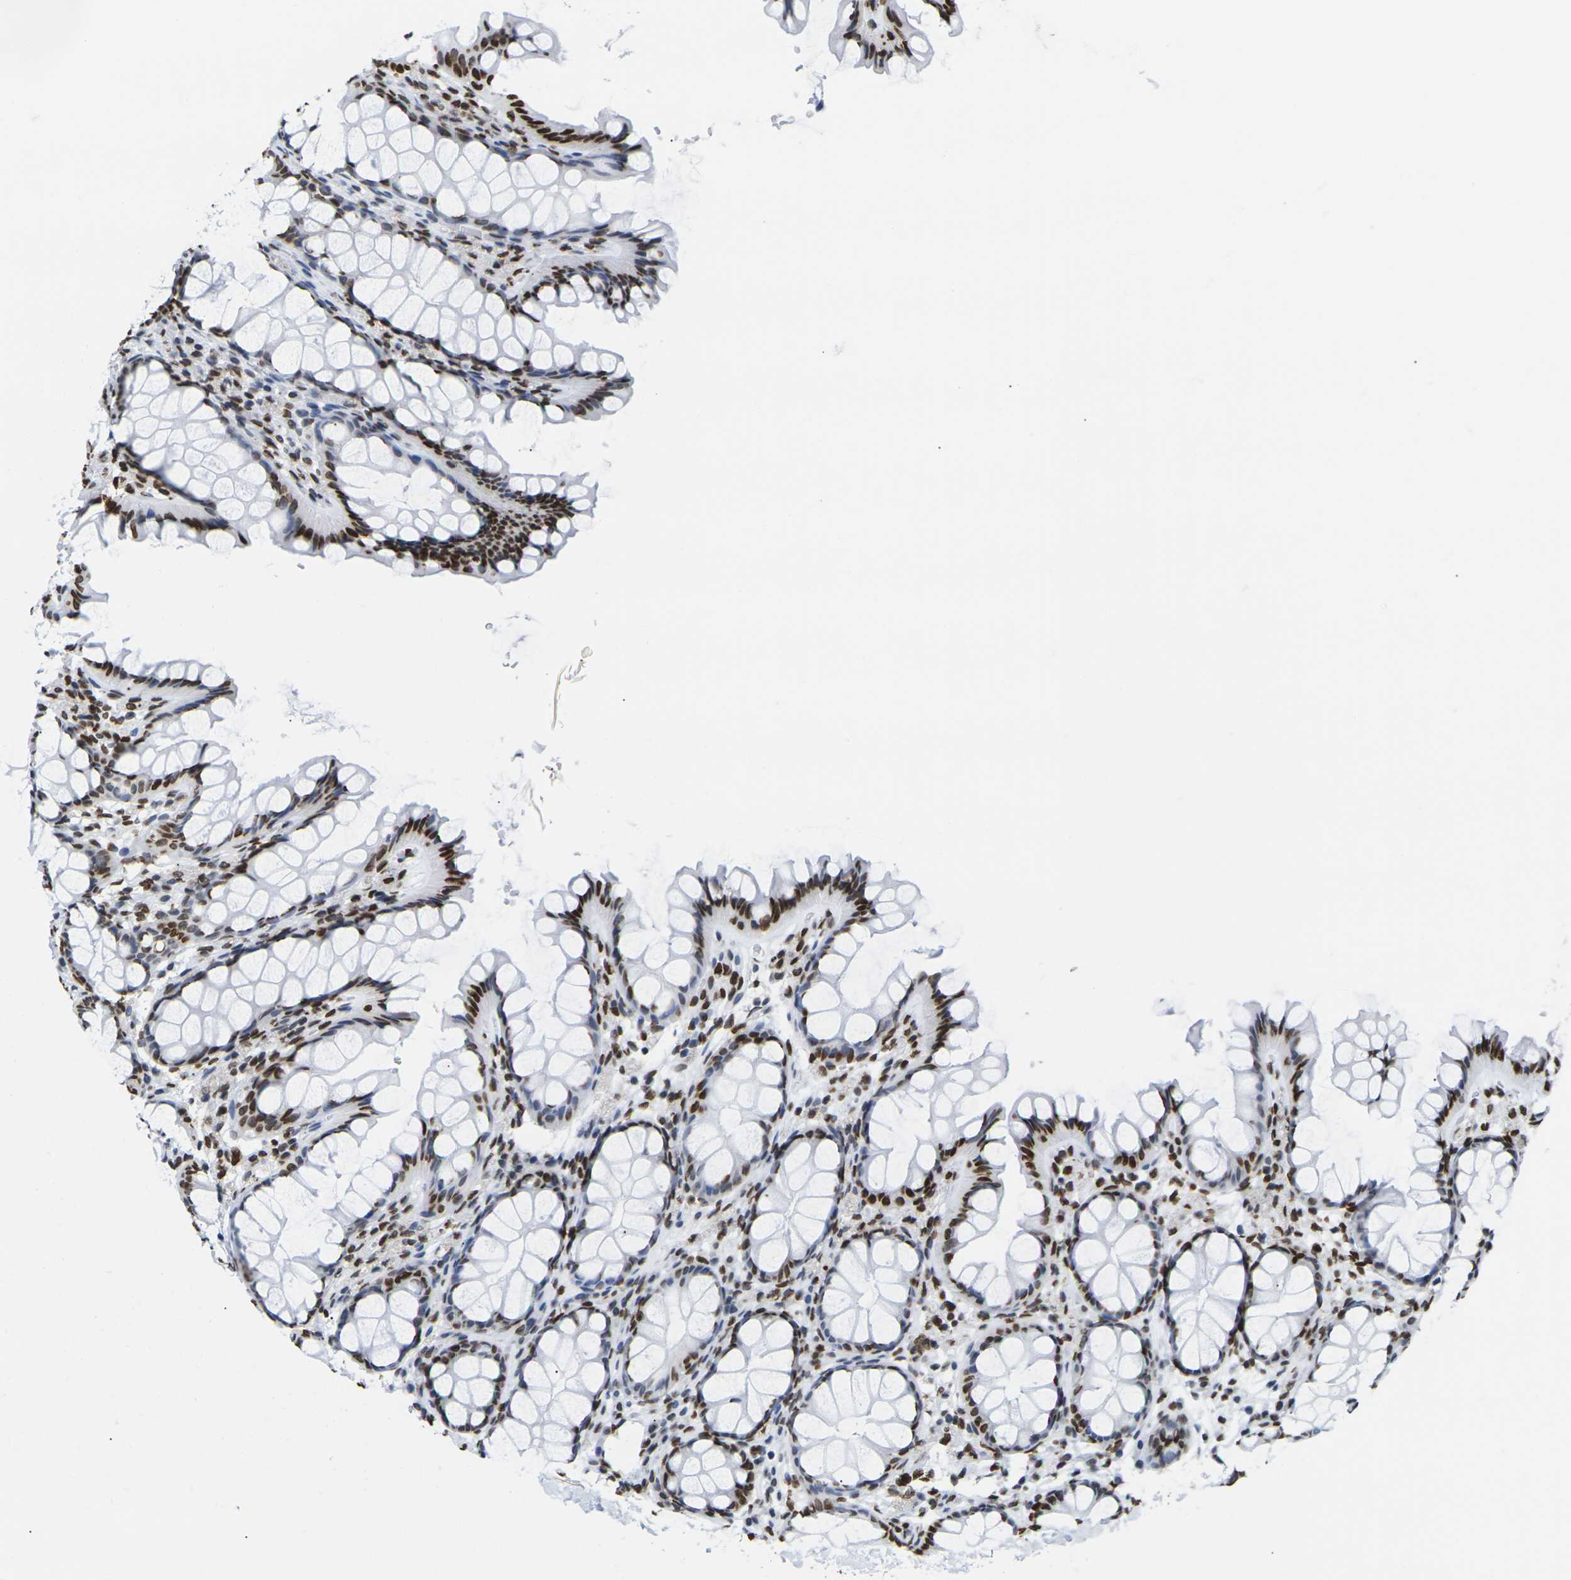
{"staining": {"intensity": "negative", "quantity": "none", "location": "none"}, "tissue": "colon", "cell_type": "Endothelial cells", "image_type": "normal", "snomed": [{"axis": "morphology", "description": "Normal tissue, NOS"}, {"axis": "topography", "description": "Colon"}], "caption": "The immunohistochemistry histopathology image has no significant staining in endothelial cells of colon.", "gene": "H2AC21", "patient": {"sex": "female", "age": 55}}